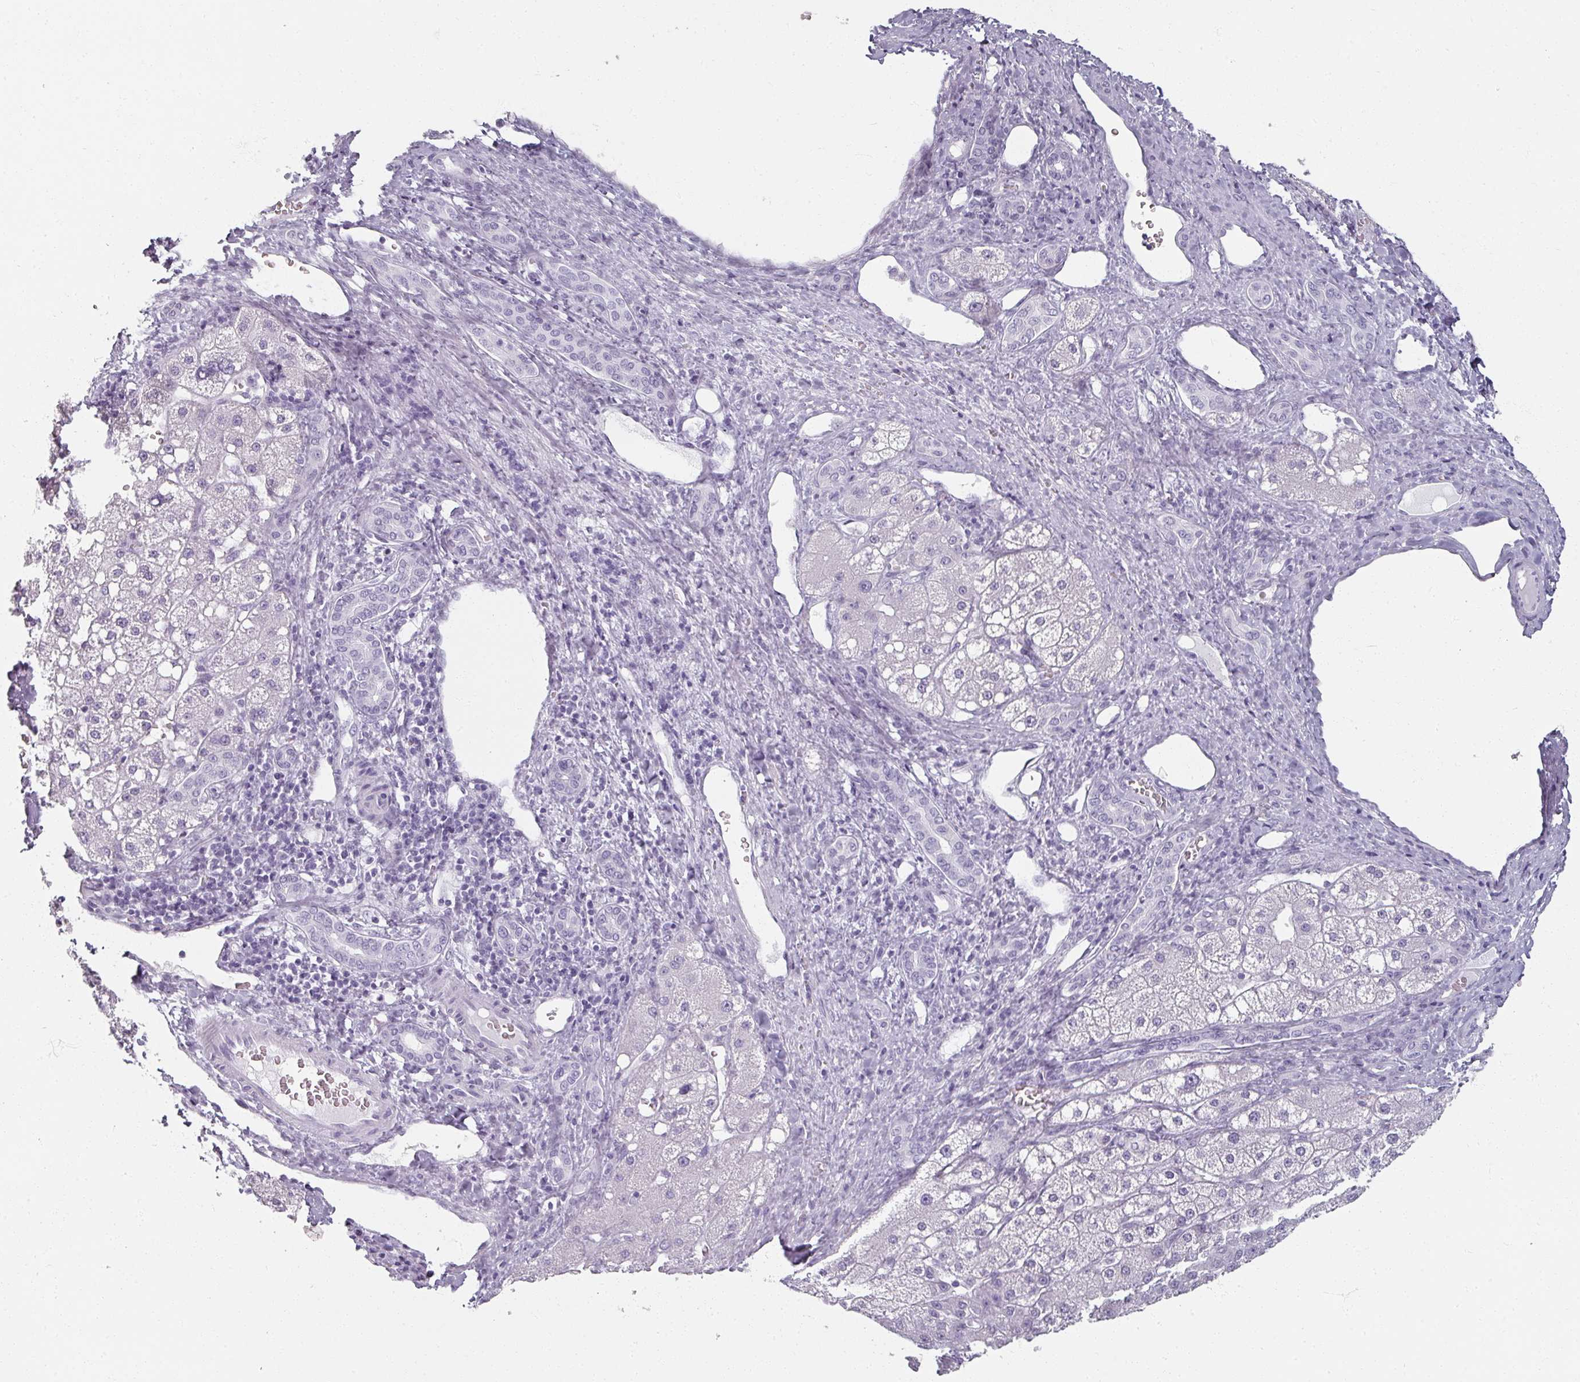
{"staining": {"intensity": "negative", "quantity": "none", "location": "none"}, "tissue": "liver cancer", "cell_type": "Tumor cells", "image_type": "cancer", "snomed": [{"axis": "morphology", "description": "Carcinoma, Hepatocellular, NOS"}, {"axis": "topography", "description": "Liver"}], "caption": "An immunohistochemistry photomicrograph of liver cancer (hepatocellular carcinoma) is shown. There is no staining in tumor cells of liver cancer (hepatocellular carcinoma).", "gene": "REG3G", "patient": {"sex": "male", "age": 67}}